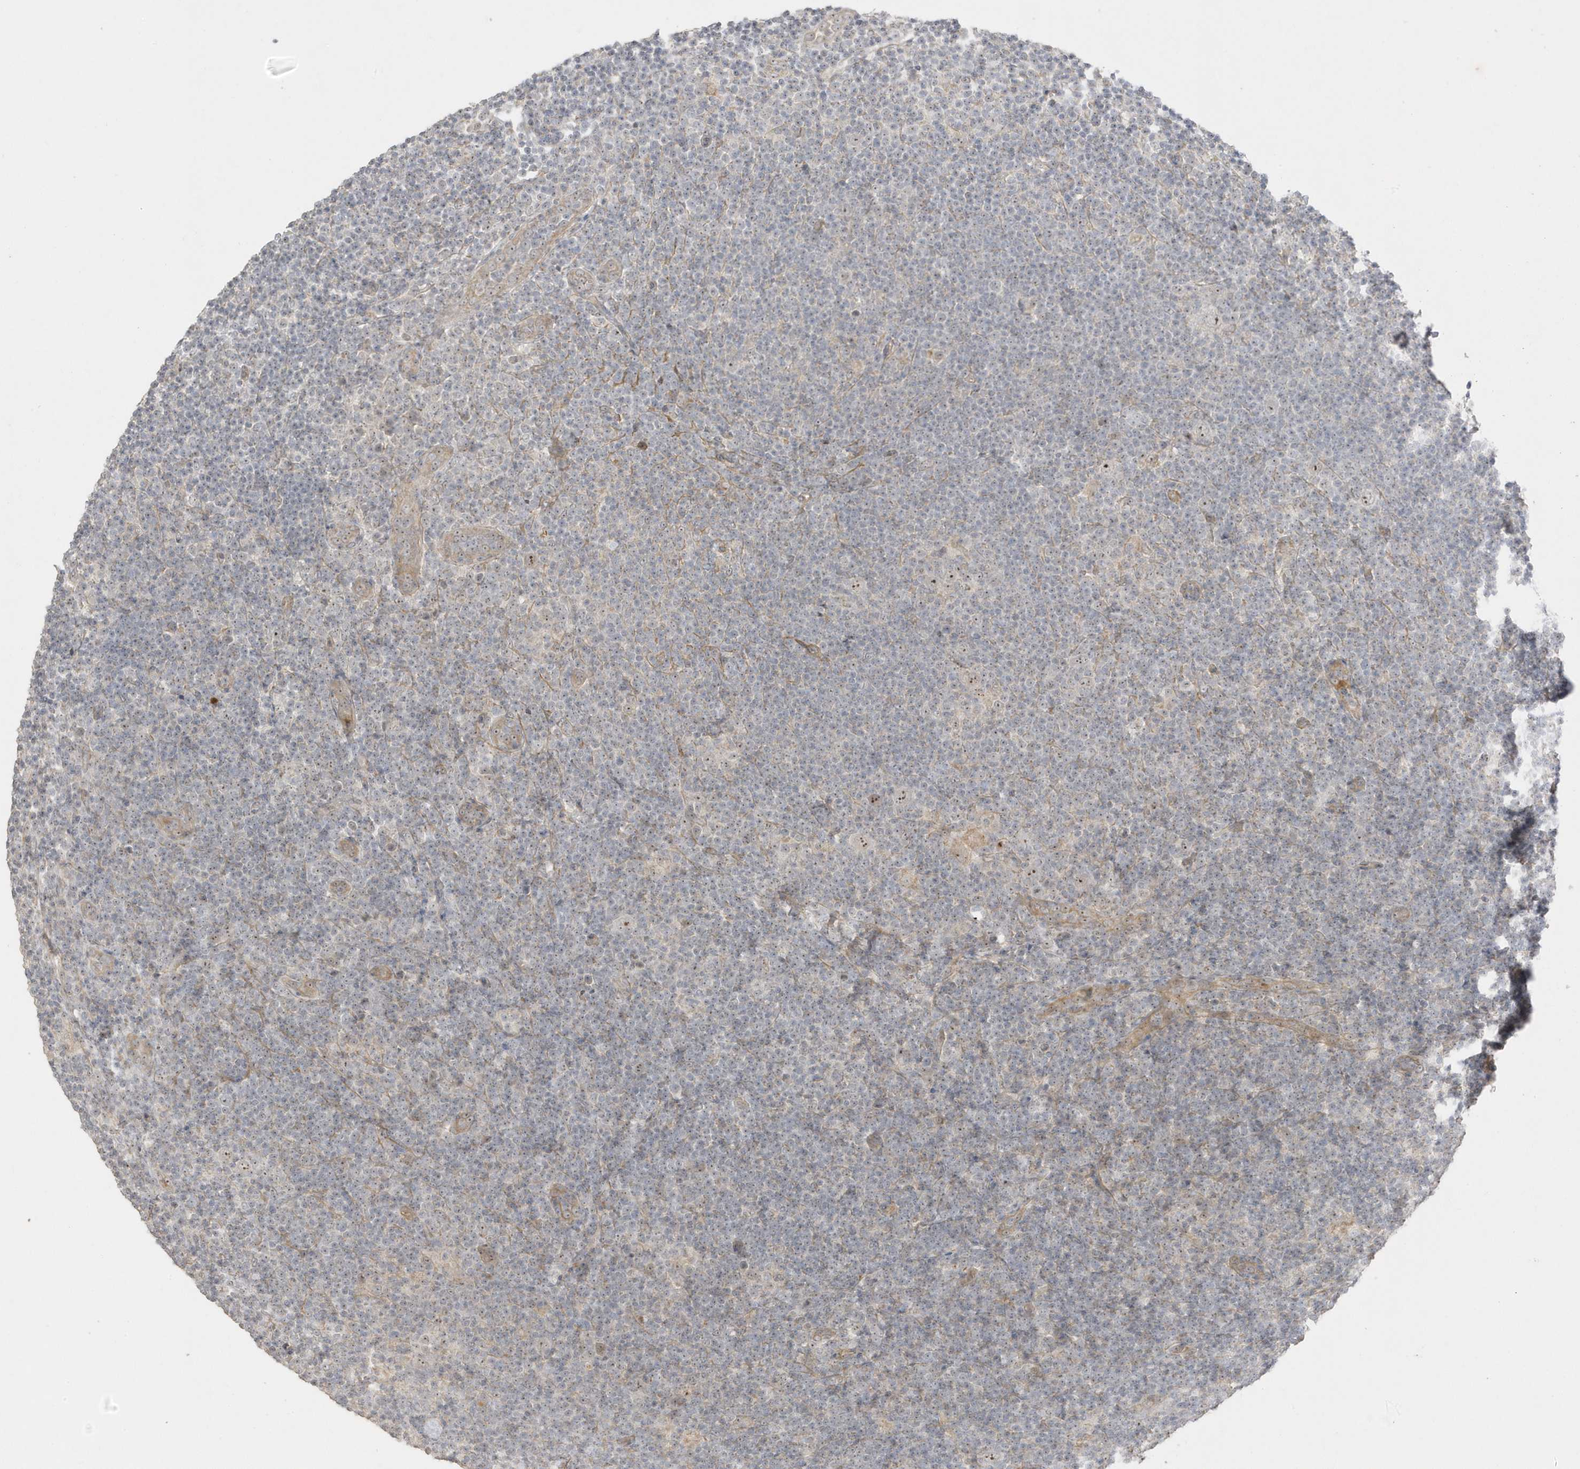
{"staining": {"intensity": "moderate", "quantity": "25%-75%", "location": "nuclear"}, "tissue": "lymphoma", "cell_type": "Tumor cells", "image_type": "cancer", "snomed": [{"axis": "morphology", "description": "Hodgkin's disease, NOS"}, {"axis": "topography", "description": "Lymph node"}], "caption": "Protein expression analysis of lymphoma exhibits moderate nuclear expression in approximately 25%-75% of tumor cells.", "gene": "DDX18", "patient": {"sex": "female", "age": 57}}